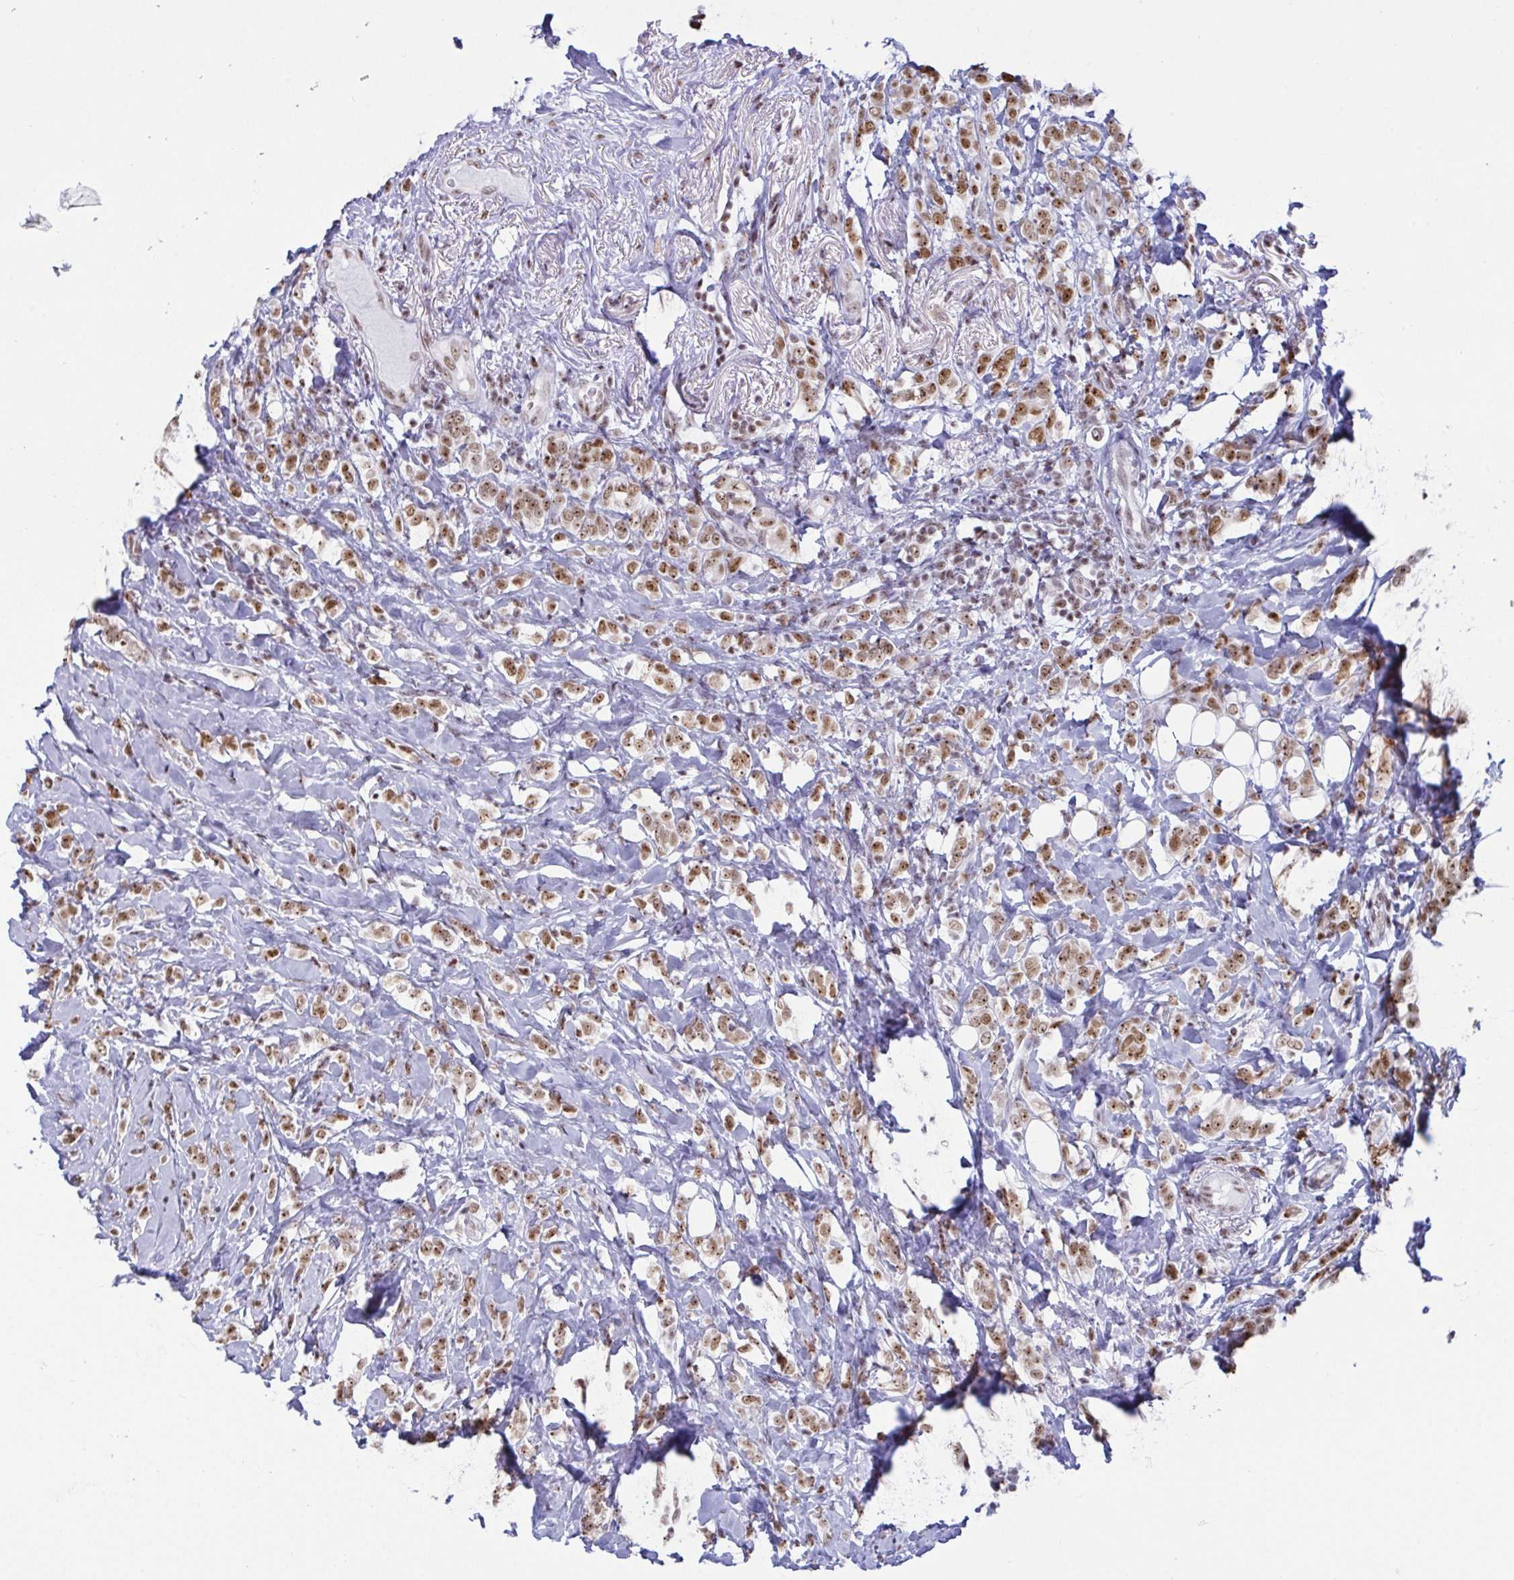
{"staining": {"intensity": "moderate", "quantity": ">75%", "location": "nuclear"}, "tissue": "breast cancer", "cell_type": "Tumor cells", "image_type": "cancer", "snomed": [{"axis": "morphology", "description": "Lobular carcinoma"}, {"axis": "topography", "description": "Breast"}], "caption": "The image reveals a brown stain indicating the presence of a protein in the nuclear of tumor cells in breast lobular carcinoma.", "gene": "SUPT16H", "patient": {"sex": "female", "age": 49}}